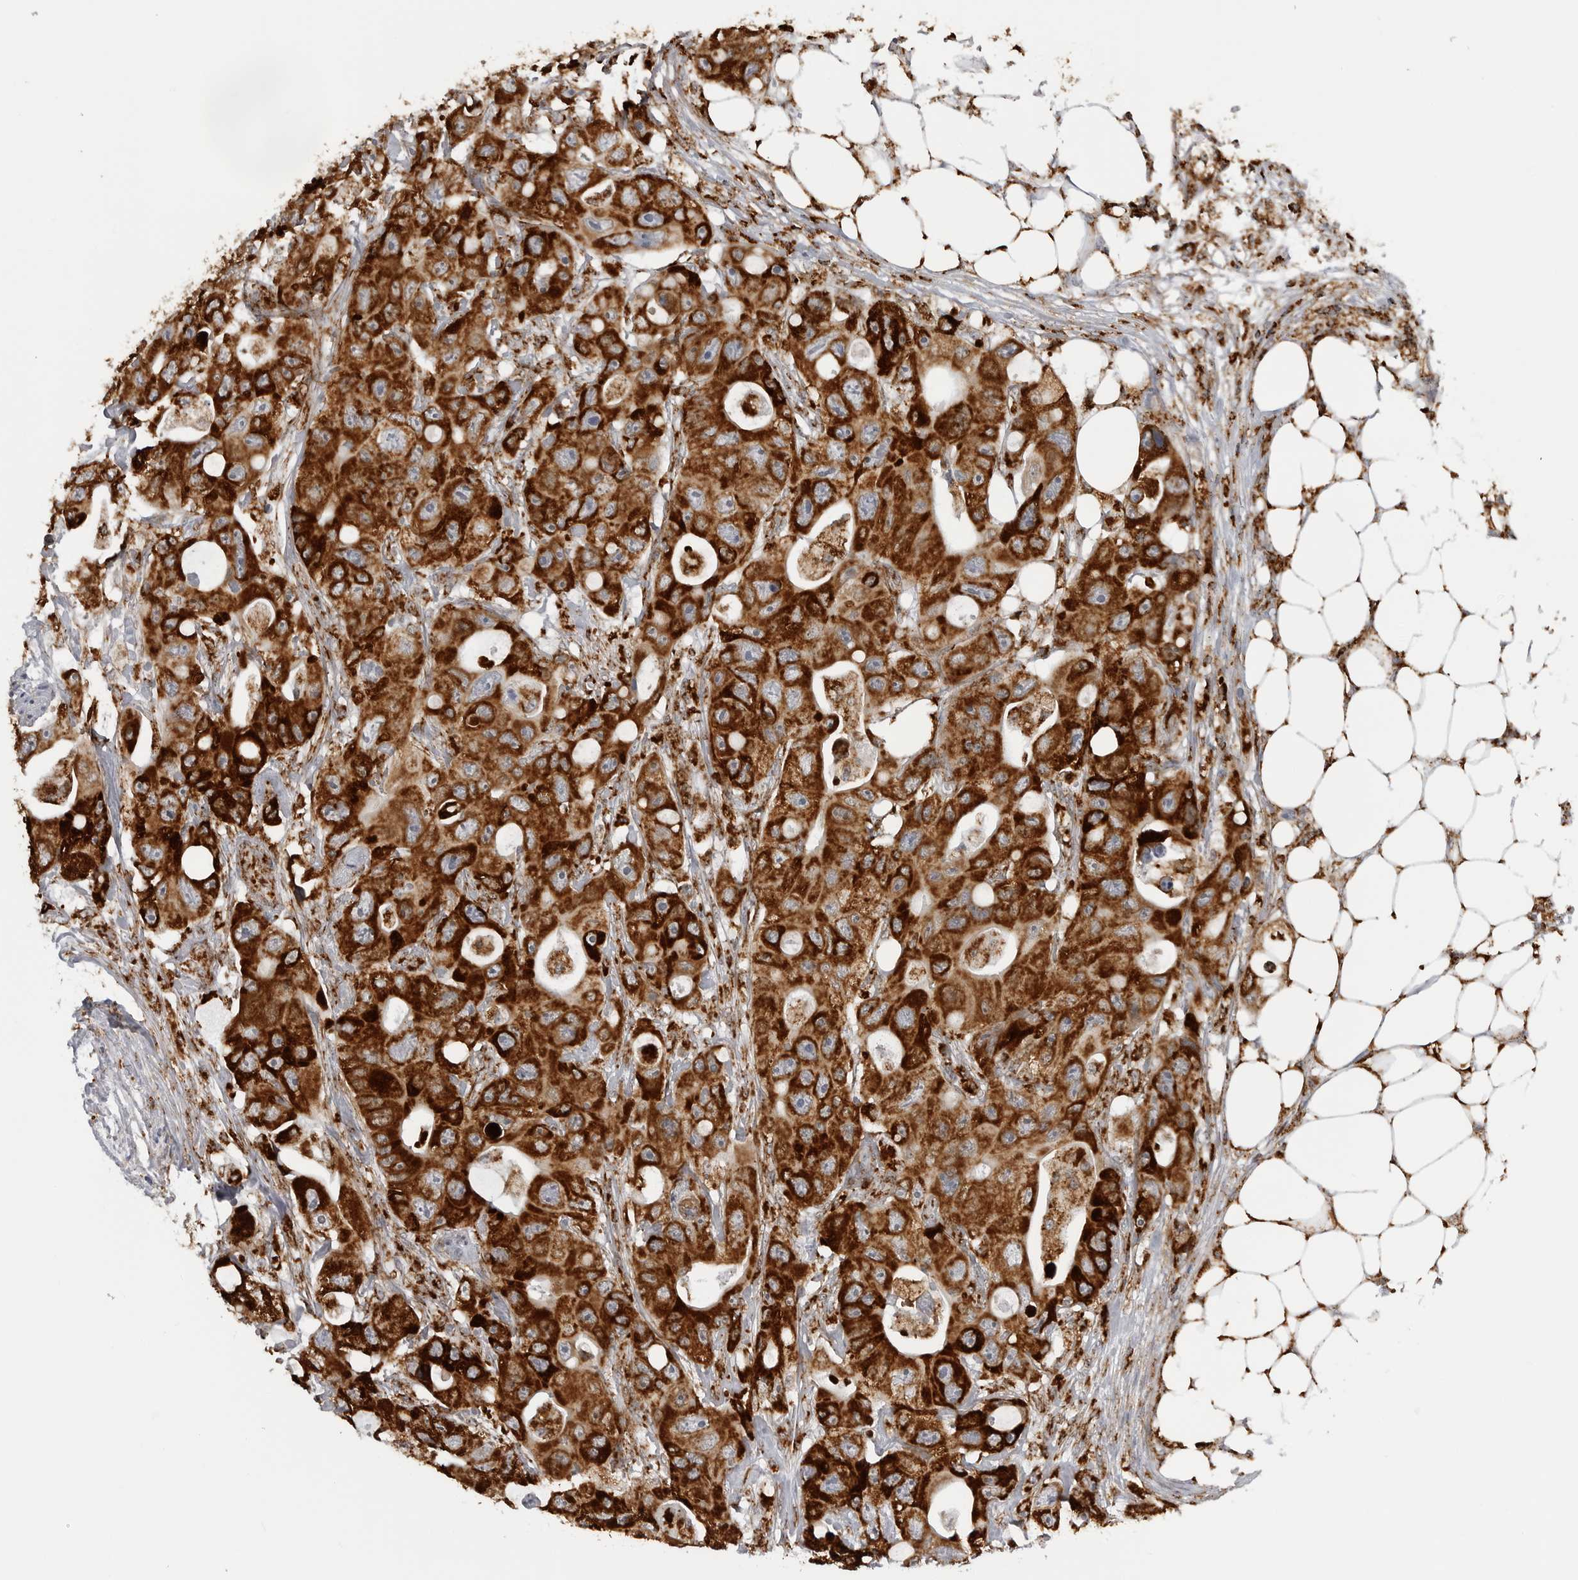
{"staining": {"intensity": "strong", "quantity": ">75%", "location": "cytoplasmic/membranous"}, "tissue": "colorectal cancer", "cell_type": "Tumor cells", "image_type": "cancer", "snomed": [{"axis": "morphology", "description": "Adenocarcinoma, NOS"}, {"axis": "topography", "description": "Colon"}], "caption": "Tumor cells exhibit high levels of strong cytoplasmic/membranous expression in approximately >75% of cells in human colorectal cancer (adenocarcinoma). The staining is performed using DAB (3,3'-diaminobenzidine) brown chromogen to label protein expression. The nuclei are counter-stained blue using hematoxylin.", "gene": "COX5A", "patient": {"sex": "female", "age": 46}}